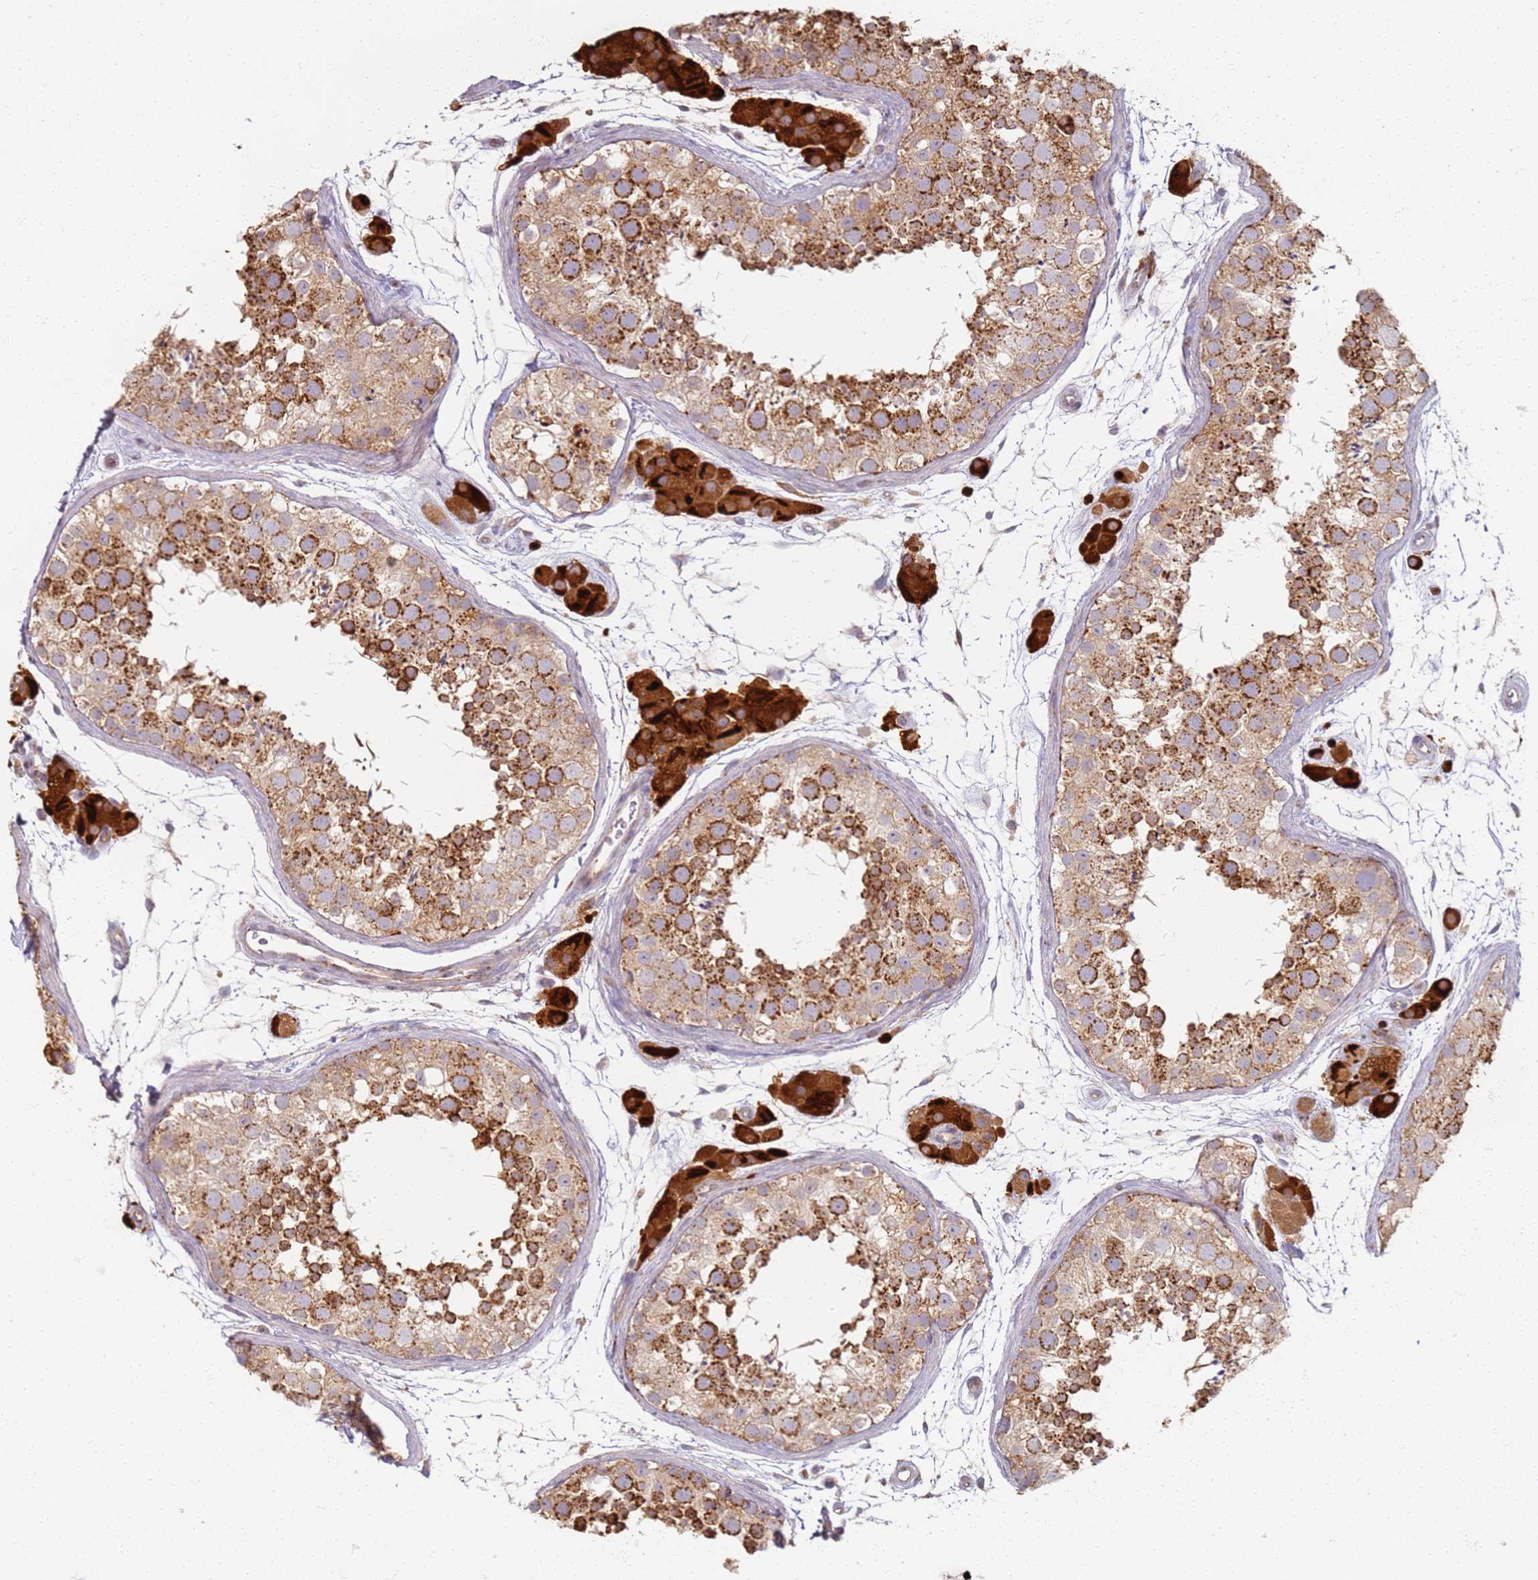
{"staining": {"intensity": "strong", "quantity": "25%-75%", "location": "cytoplasmic/membranous"}, "tissue": "testis", "cell_type": "Cells in seminiferous ducts", "image_type": "normal", "snomed": [{"axis": "morphology", "description": "Normal tissue, NOS"}, {"axis": "topography", "description": "Testis"}], "caption": "Protein expression analysis of normal human testis reveals strong cytoplasmic/membranous staining in about 25%-75% of cells in seminiferous ducts. Immunohistochemistry stains the protein in brown and the nuclei are stained blue.", "gene": "PROKR2", "patient": {"sex": "male", "age": 41}}